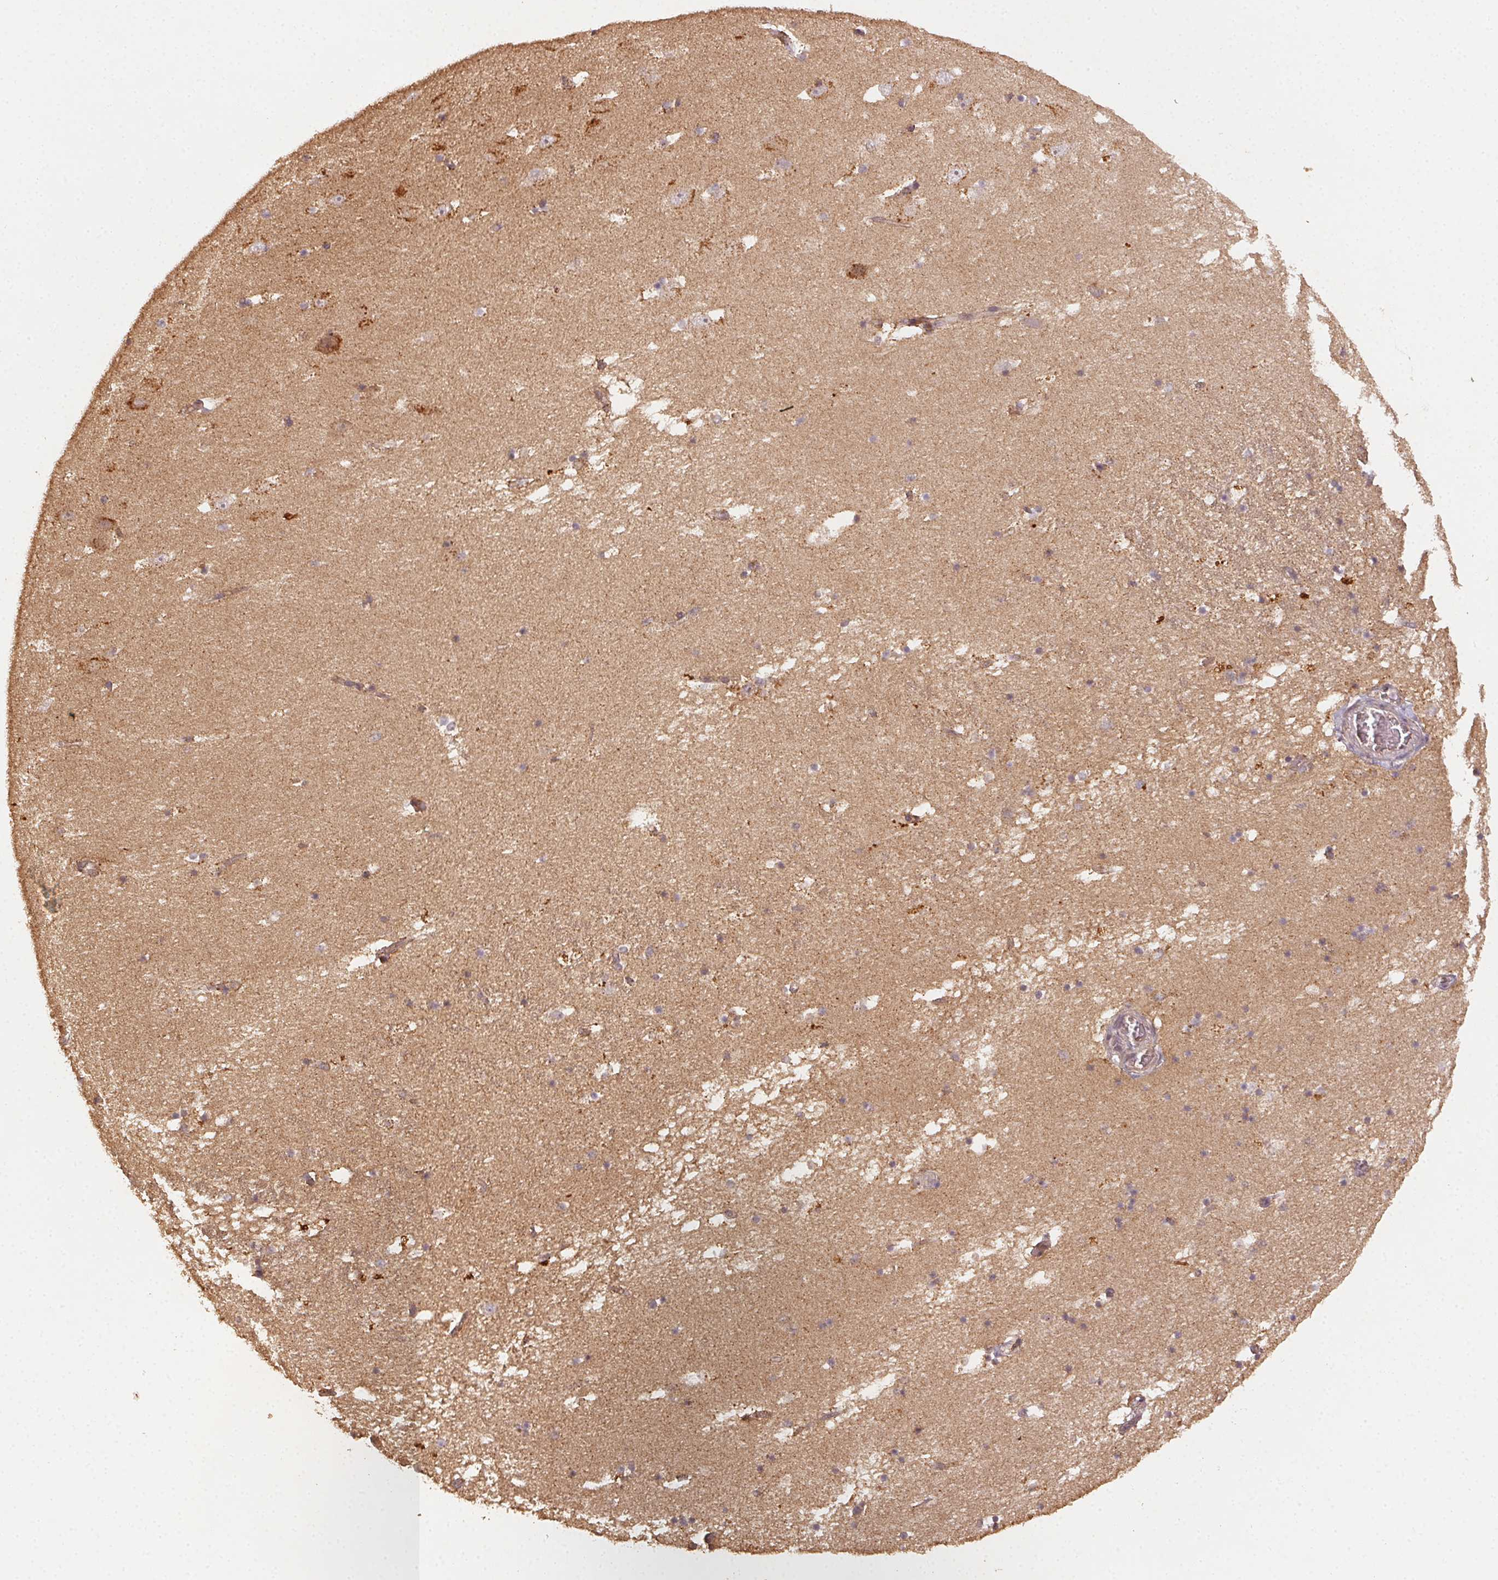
{"staining": {"intensity": "weak", "quantity": "<25%", "location": "cytoplasmic/membranous"}, "tissue": "hippocampus", "cell_type": "Glial cells", "image_type": "normal", "snomed": [{"axis": "morphology", "description": "Normal tissue, NOS"}, {"axis": "topography", "description": "Hippocampus"}], "caption": "Immunohistochemistry of unremarkable hippocampus demonstrates no staining in glial cells.", "gene": "RALA", "patient": {"sex": "male", "age": 58}}